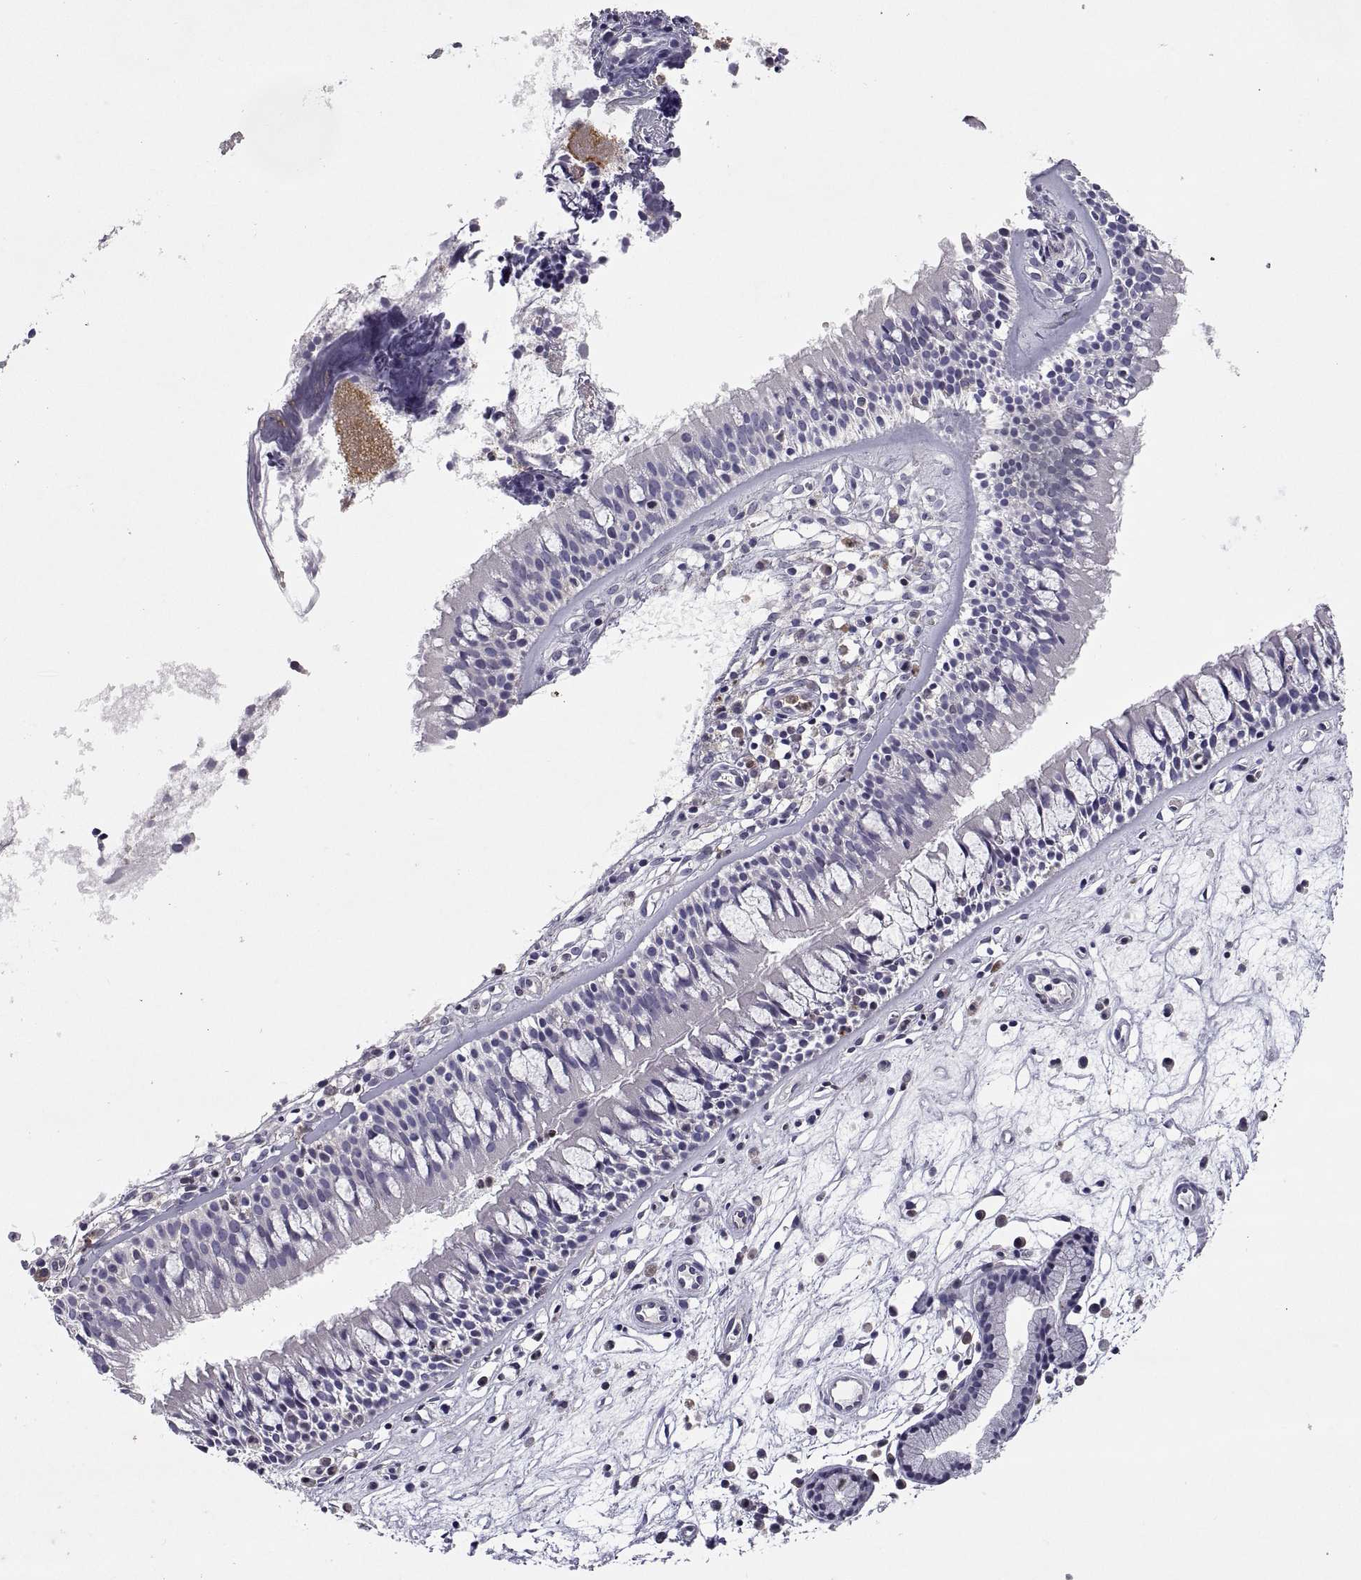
{"staining": {"intensity": "negative", "quantity": "none", "location": "none"}, "tissue": "nasopharynx", "cell_type": "Respiratory epithelial cells", "image_type": "normal", "snomed": [{"axis": "morphology", "description": "Normal tissue, NOS"}, {"axis": "topography", "description": "Nasopharynx"}], "caption": "DAB (3,3'-diaminobenzidine) immunohistochemical staining of normal human nasopharynx exhibits no significant positivity in respiratory epithelial cells. Brightfield microscopy of immunohistochemistry stained with DAB (3,3'-diaminobenzidine) (brown) and hematoxylin (blue), captured at high magnification.", "gene": "DOK3", "patient": {"sex": "female", "age": 68}}